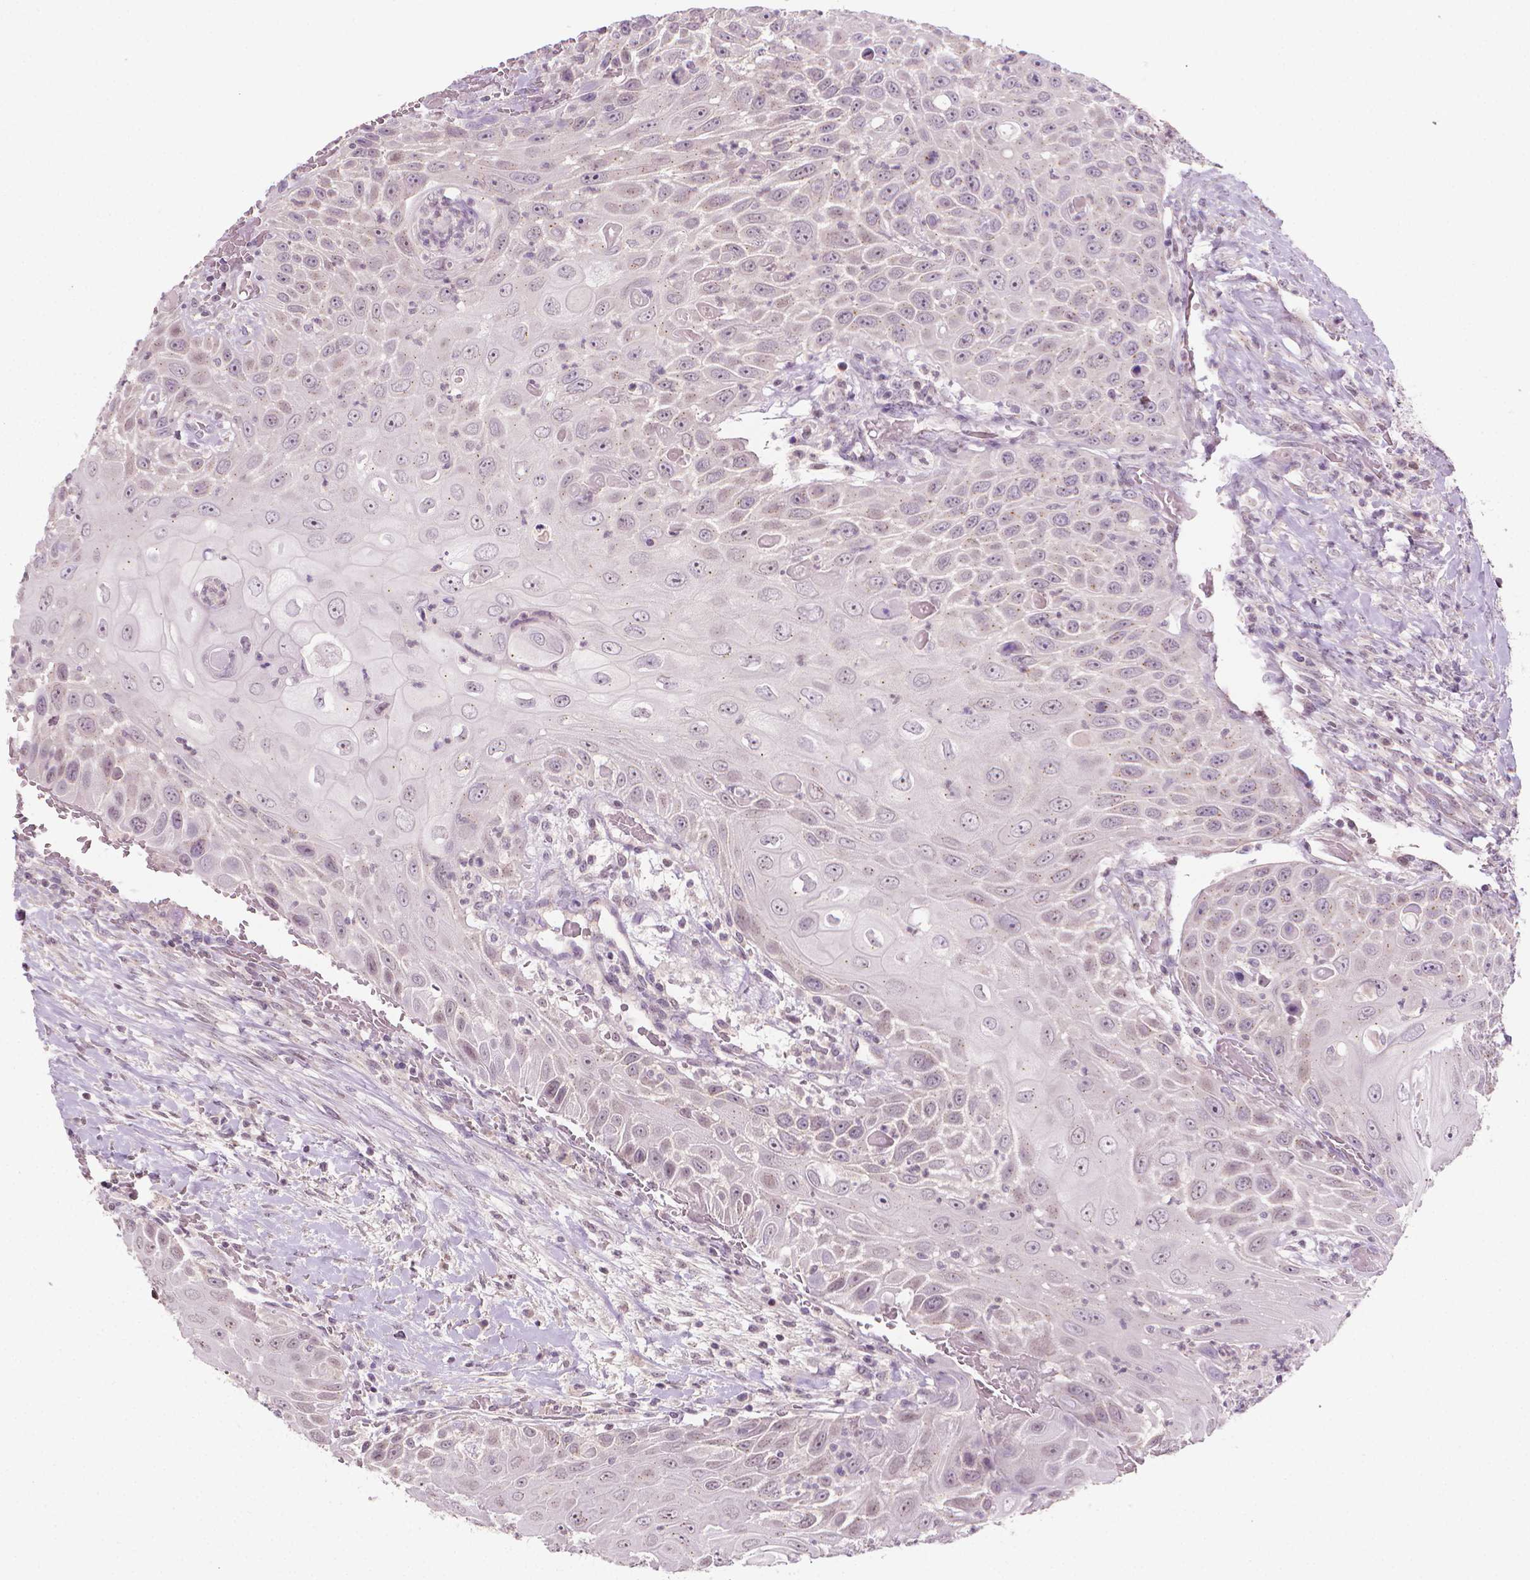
{"staining": {"intensity": "negative", "quantity": "none", "location": "none"}, "tissue": "head and neck cancer", "cell_type": "Tumor cells", "image_type": "cancer", "snomed": [{"axis": "morphology", "description": "Squamous cell carcinoma, NOS"}, {"axis": "topography", "description": "Head-Neck"}], "caption": "High power microscopy image of an immunohistochemistry (IHC) photomicrograph of squamous cell carcinoma (head and neck), revealing no significant staining in tumor cells.", "gene": "NCAN", "patient": {"sex": "male", "age": 69}}